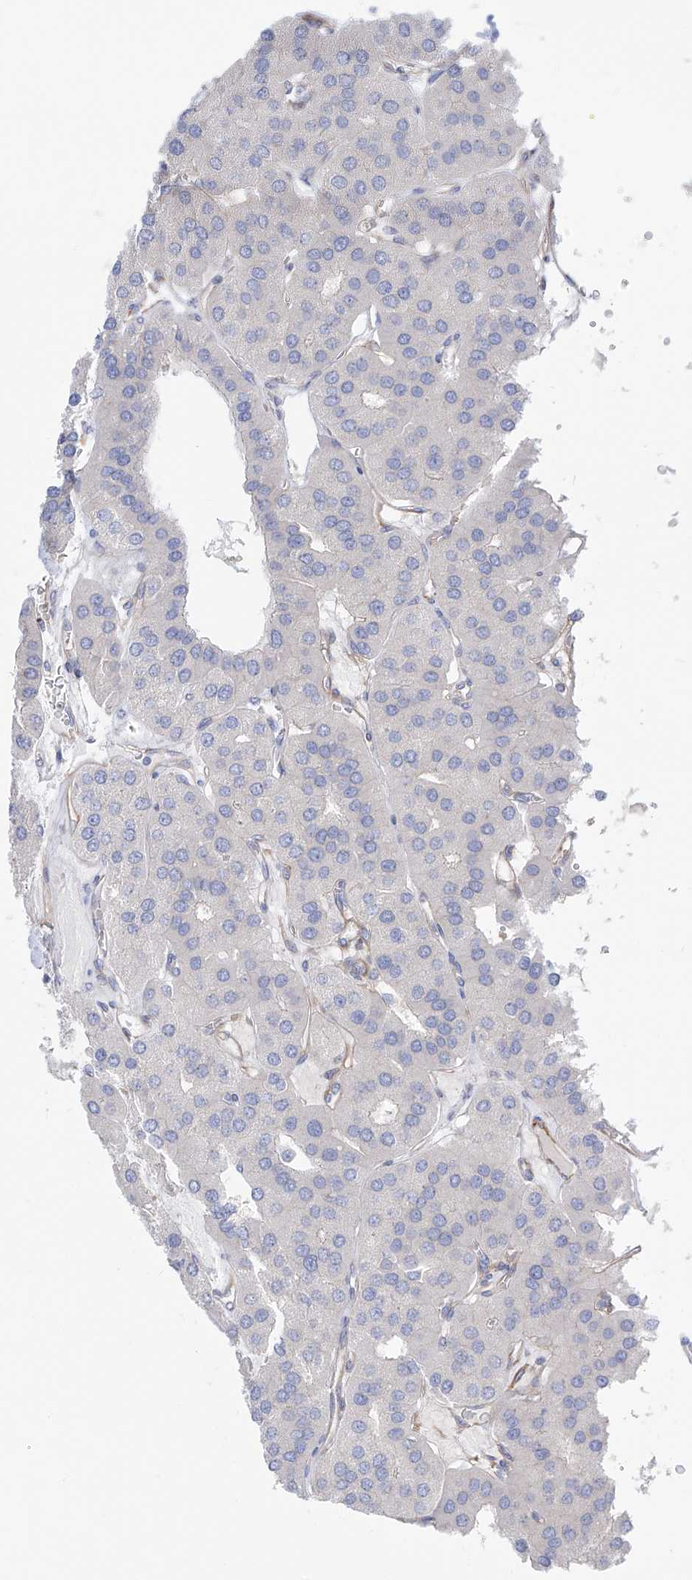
{"staining": {"intensity": "negative", "quantity": "none", "location": "none"}, "tissue": "parathyroid gland", "cell_type": "Glandular cells", "image_type": "normal", "snomed": [{"axis": "morphology", "description": "Normal tissue, NOS"}, {"axis": "morphology", "description": "Adenoma, NOS"}, {"axis": "topography", "description": "Parathyroid gland"}], "caption": "High magnification brightfield microscopy of normal parathyroid gland stained with DAB (brown) and counterstained with hematoxylin (blue): glandular cells show no significant expression.", "gene": "LCA5", "patient": {"sex": "female", "age": 86}}